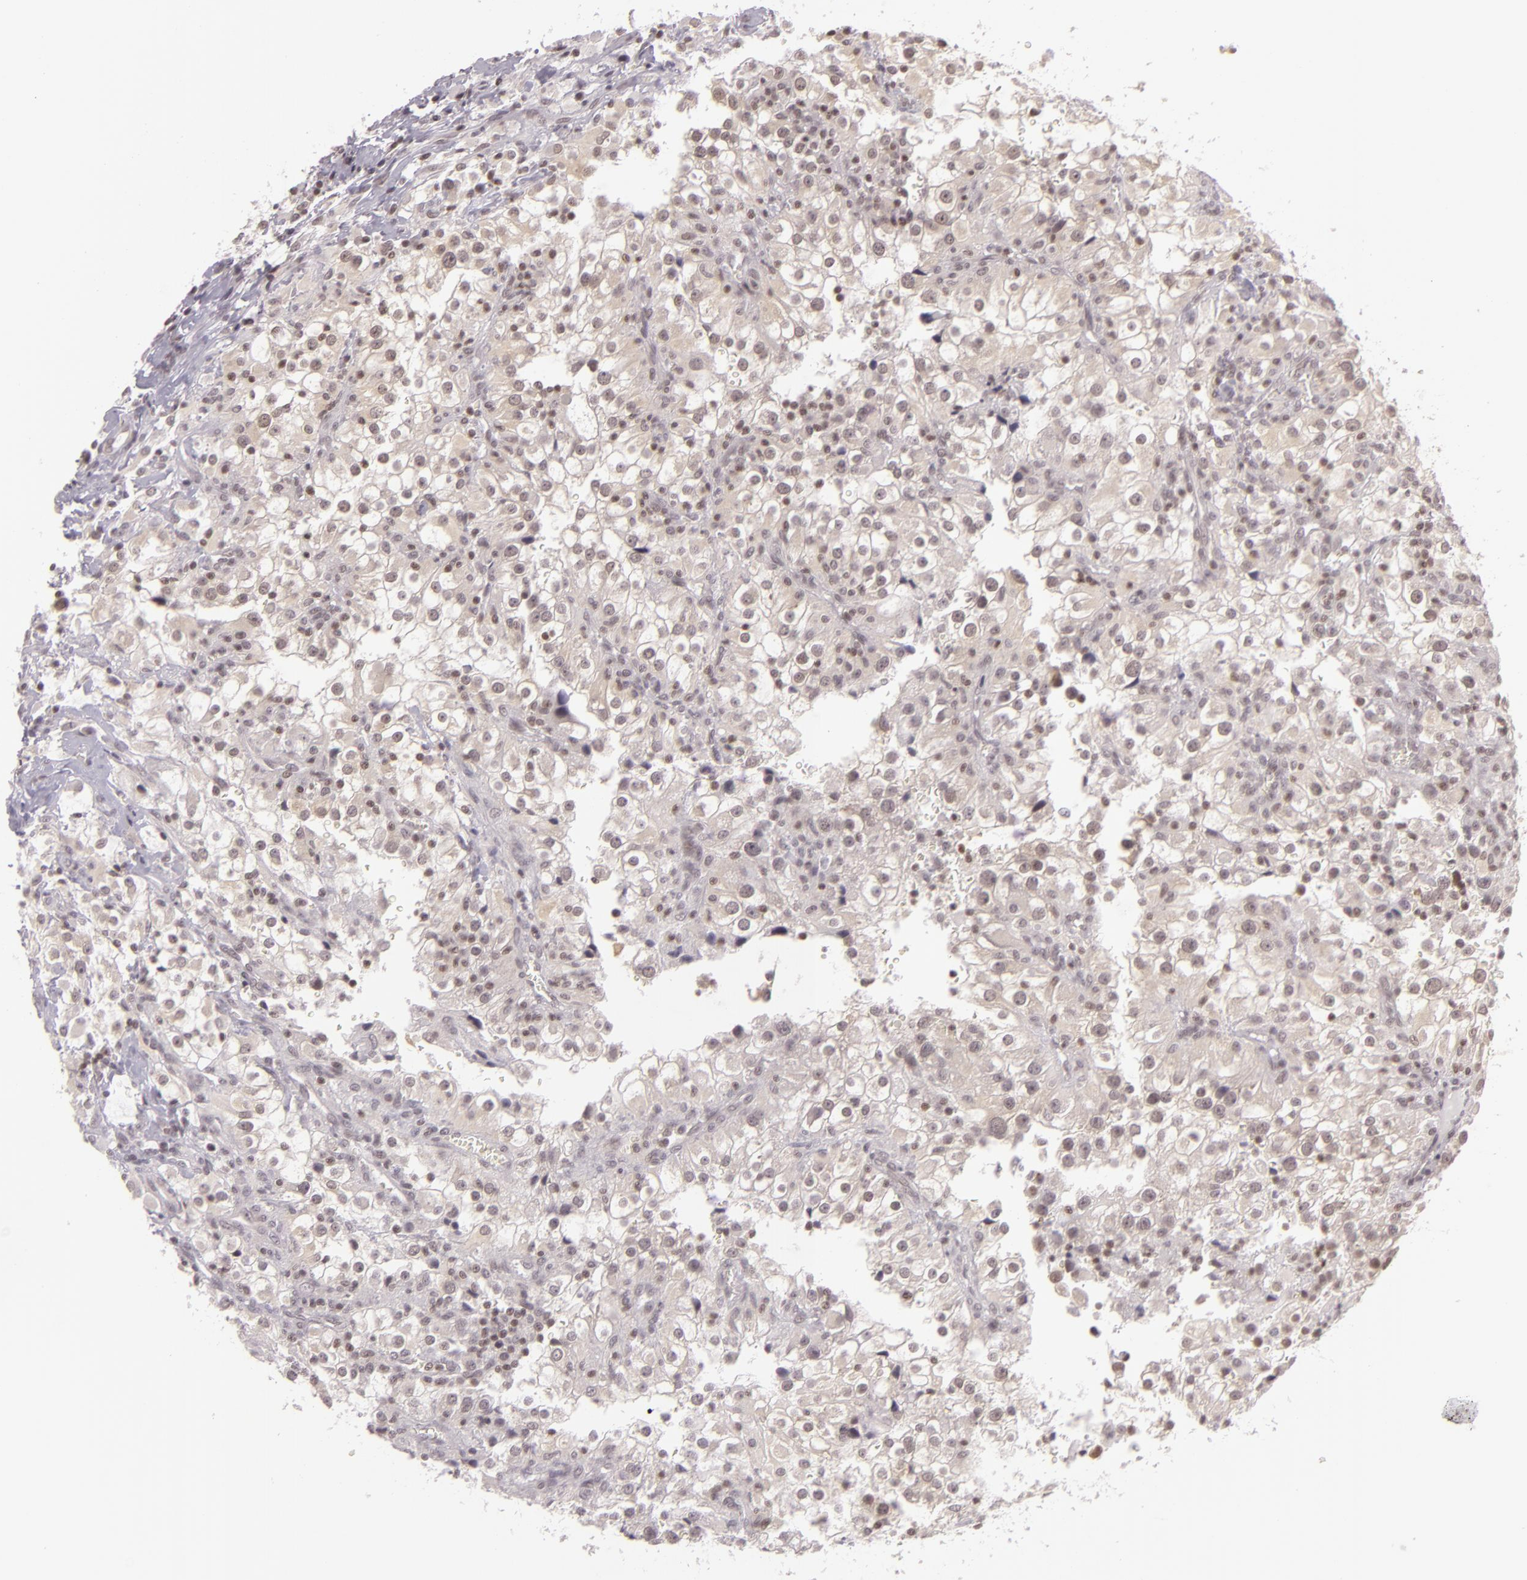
{"staining": {"intensity": "weak", "quantity": "25%-75%", "location": "nuclear"}, "tissue": "renal cancer", "cell_type": "Tumor cells", "image_type": "cancer", "snomed": [{"axis": "morphology", "description": "Adenocarcinoma, NOS"}, {"axis": "topography", "description": "Kidney"}], "caption": "Weak nuclear expression is seen in approximately 25%-75% of tumor cells in renal cancer.", "gene": "ZFX", "patient": {"sex": "female", "age": 52}}